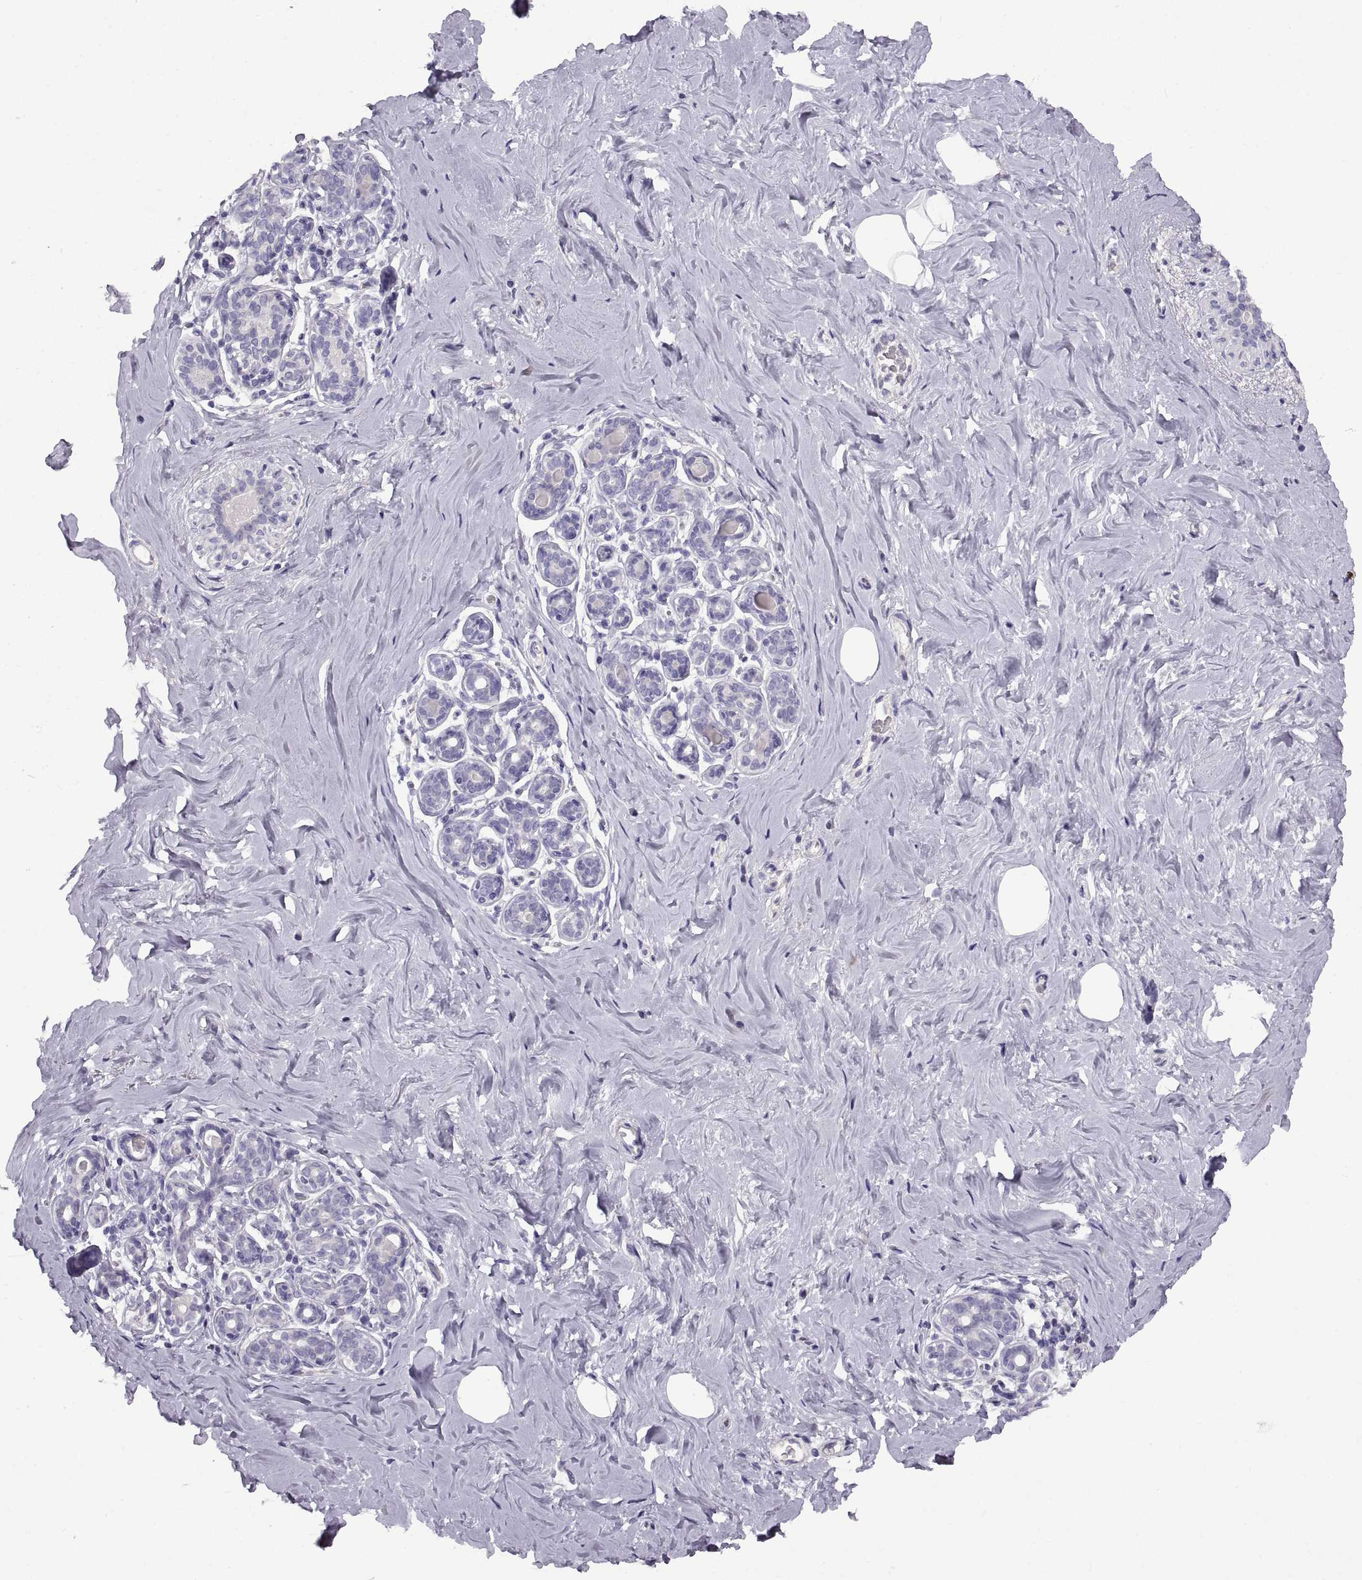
{"staining": {"intensity": "negative", "quantity": "none", "location": "none"}, "tissue": "breast", "cell_type": "Glandular cells", "image_type": "normal", "snomed": [{"axis": "morphology", "description": "Normal tissue, NOS"}, {"axis": "topography", "description": "Skin"}, {"axis": "topography", "description": "Breast"}], "caption": "Glandular cells show no significant protein expression in benign breast. (DAB (3,3'-diaminobenzidine) immunohistochemistry (IHC) visualized using brightfield microscopy, high magnification).", "gene": "CRYBB3", "patient": {"sex": "female", "age": 43}}